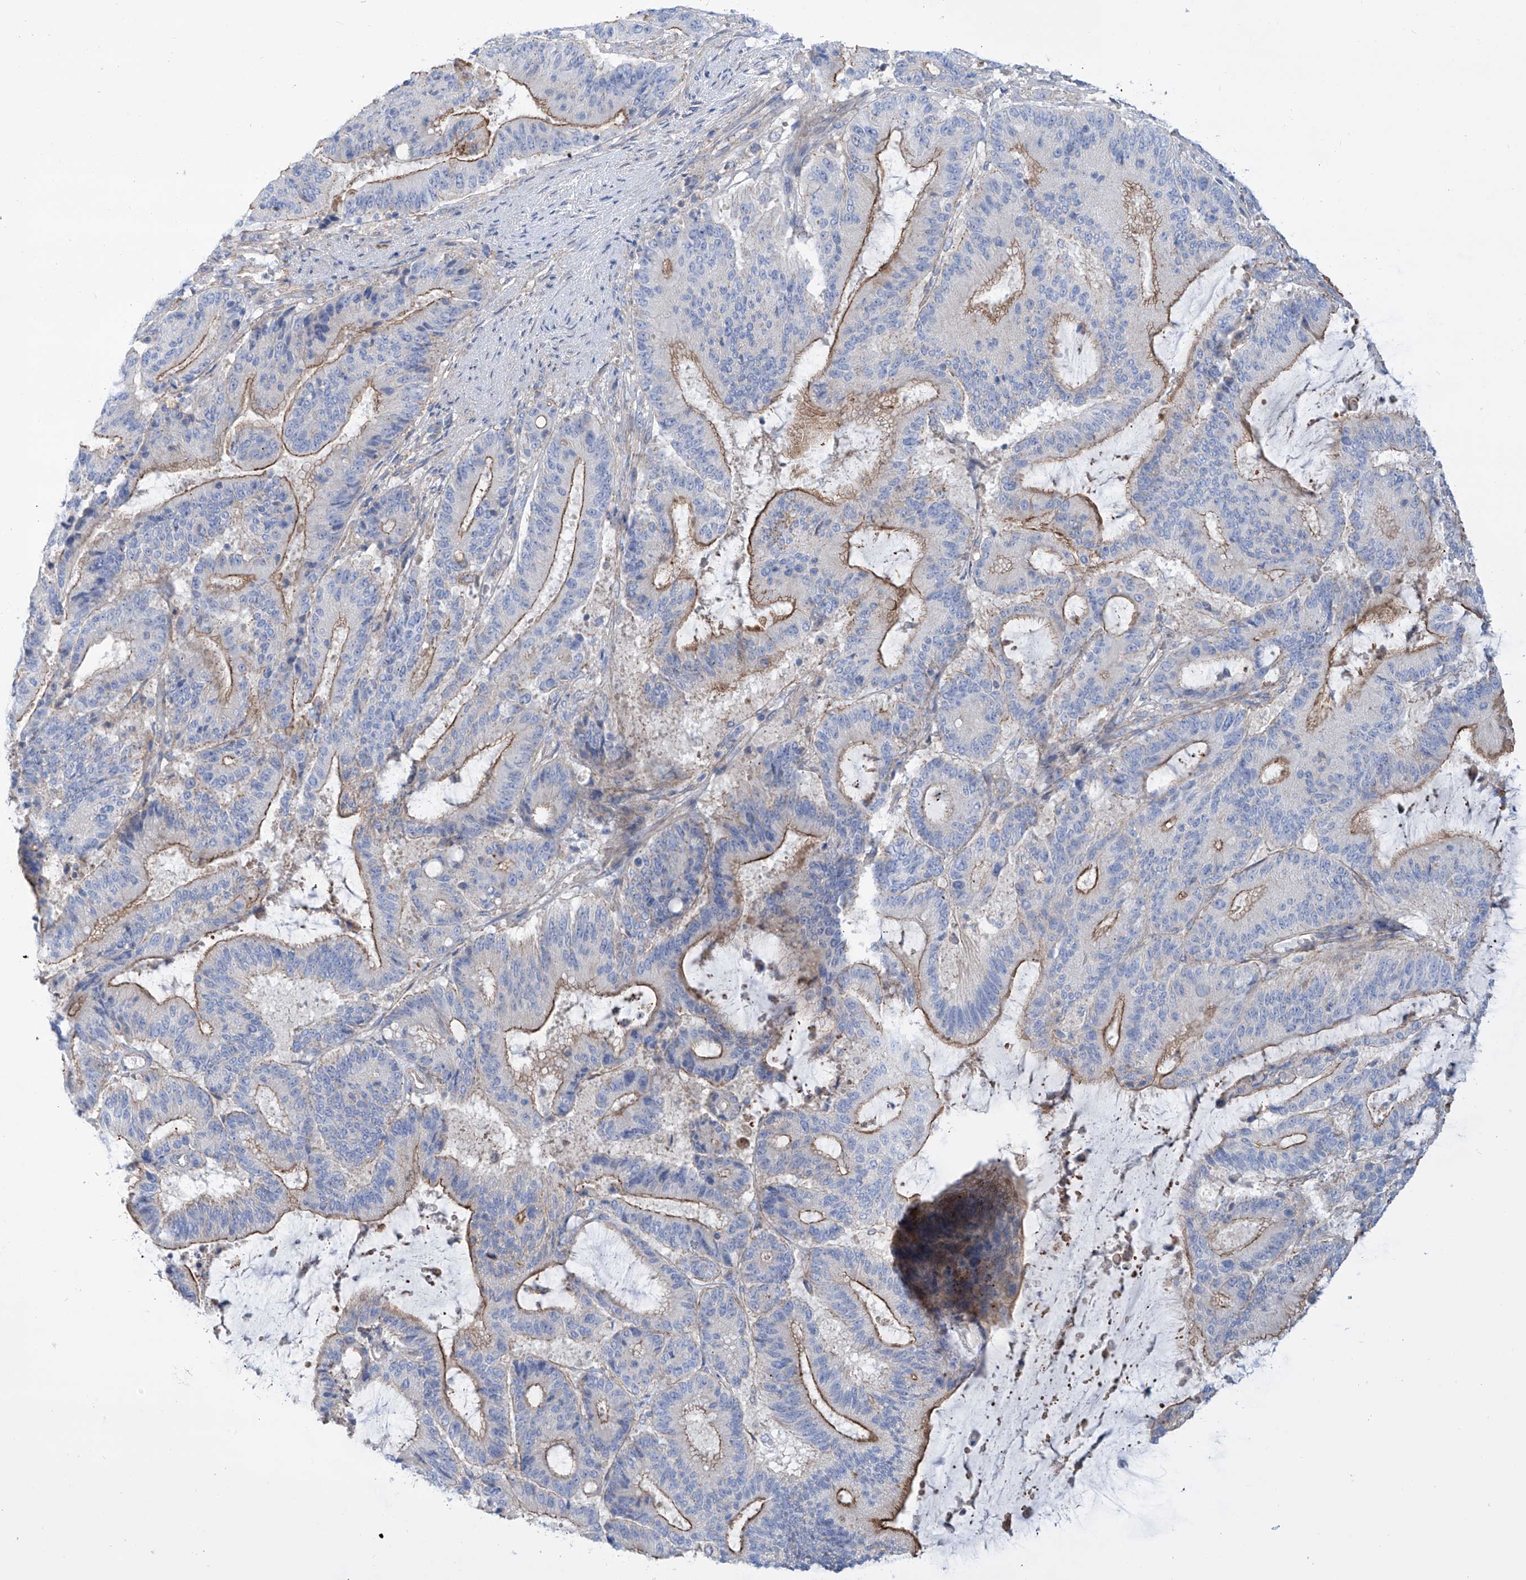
{"staining": {"intensity": "moderate", "quantity": ">75%", "location": "cytoplasmic/membranous"}, "tissue": "liver cancer", "cell_type": "Tumor cells", "image_type": "cancer", "snomed": [{"axis": "morphology", "description": "Normal tissue, NOS"}, {"axis": "morphology", "description": "Cholangiocarcinoma"}, {"axis": "topography", "description": "Liver"}, {"axis": "topography", "description": "Peripheral nerve tissue"}], "caption": "DAB immunohistochemical staining of cholangiocarcinoma (liver) exhibits moderate cytoplasmic/membranous protein positivity in approximately >75% of tumor cells.", "gene": "TMEM209", "patient": {"sex": "female", "age": 73}}